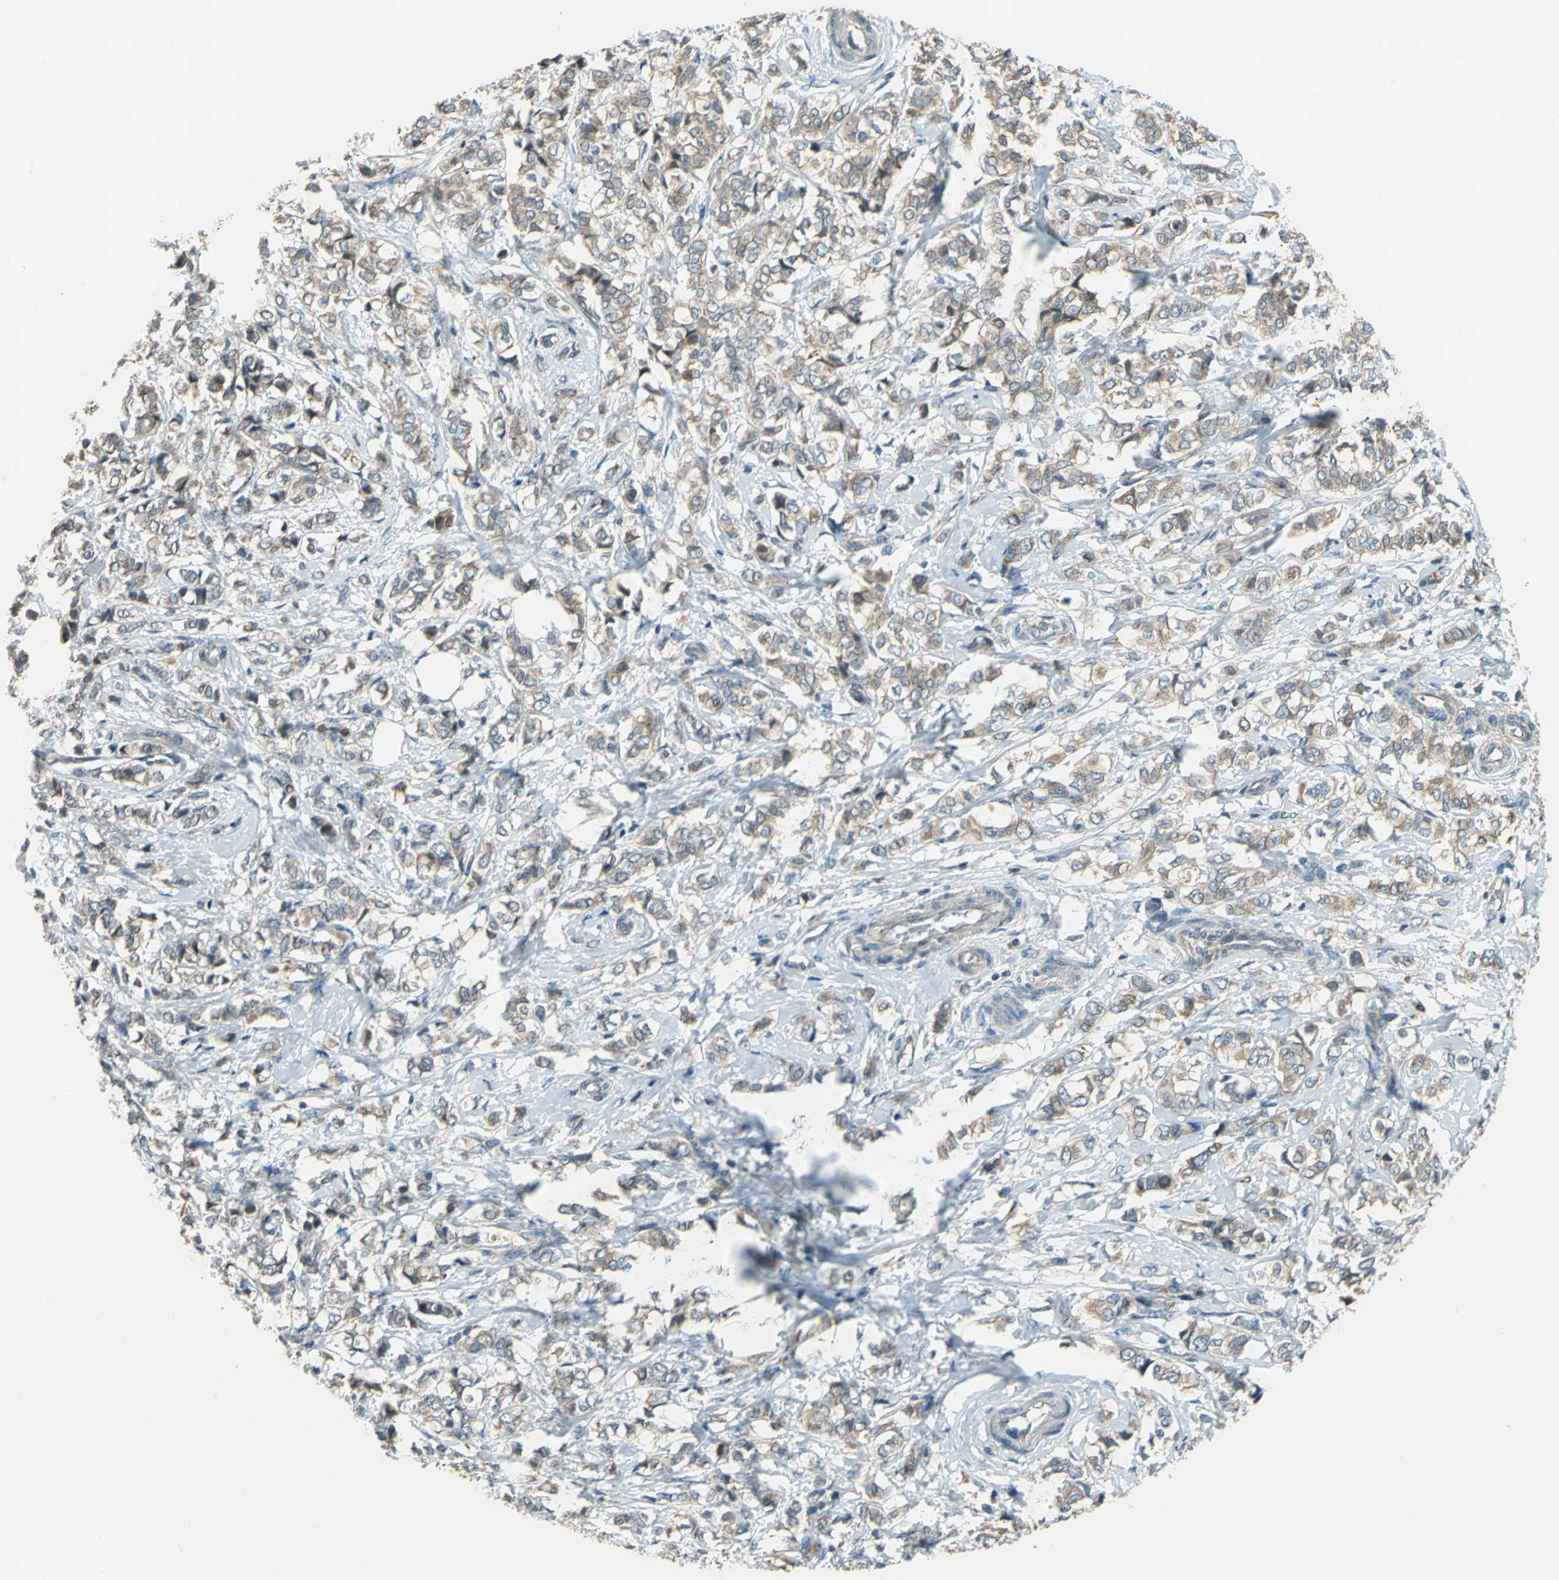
{"staining": {"intensity": "moderate", "quantity": ">75%", "location": "cytoplasmic/membranous"}, "tissue": "breast cancer", "cell_type": "Tumor cells", "image_type": "cancer", "snomed": [{"axis": "morphology", "description": "Lobular carcinoma"}, {"axis": "topography", "description": "Breast"}], "caption": "DAB immunohistochemical staining of human breast cancer (lobular carcinoma) exhibits moderate cytoplasmic/membranous protein positivity in about >75% of tumor cells.", "gene": "TRAK1", "patient": {"sex": "female", "age": 60}}